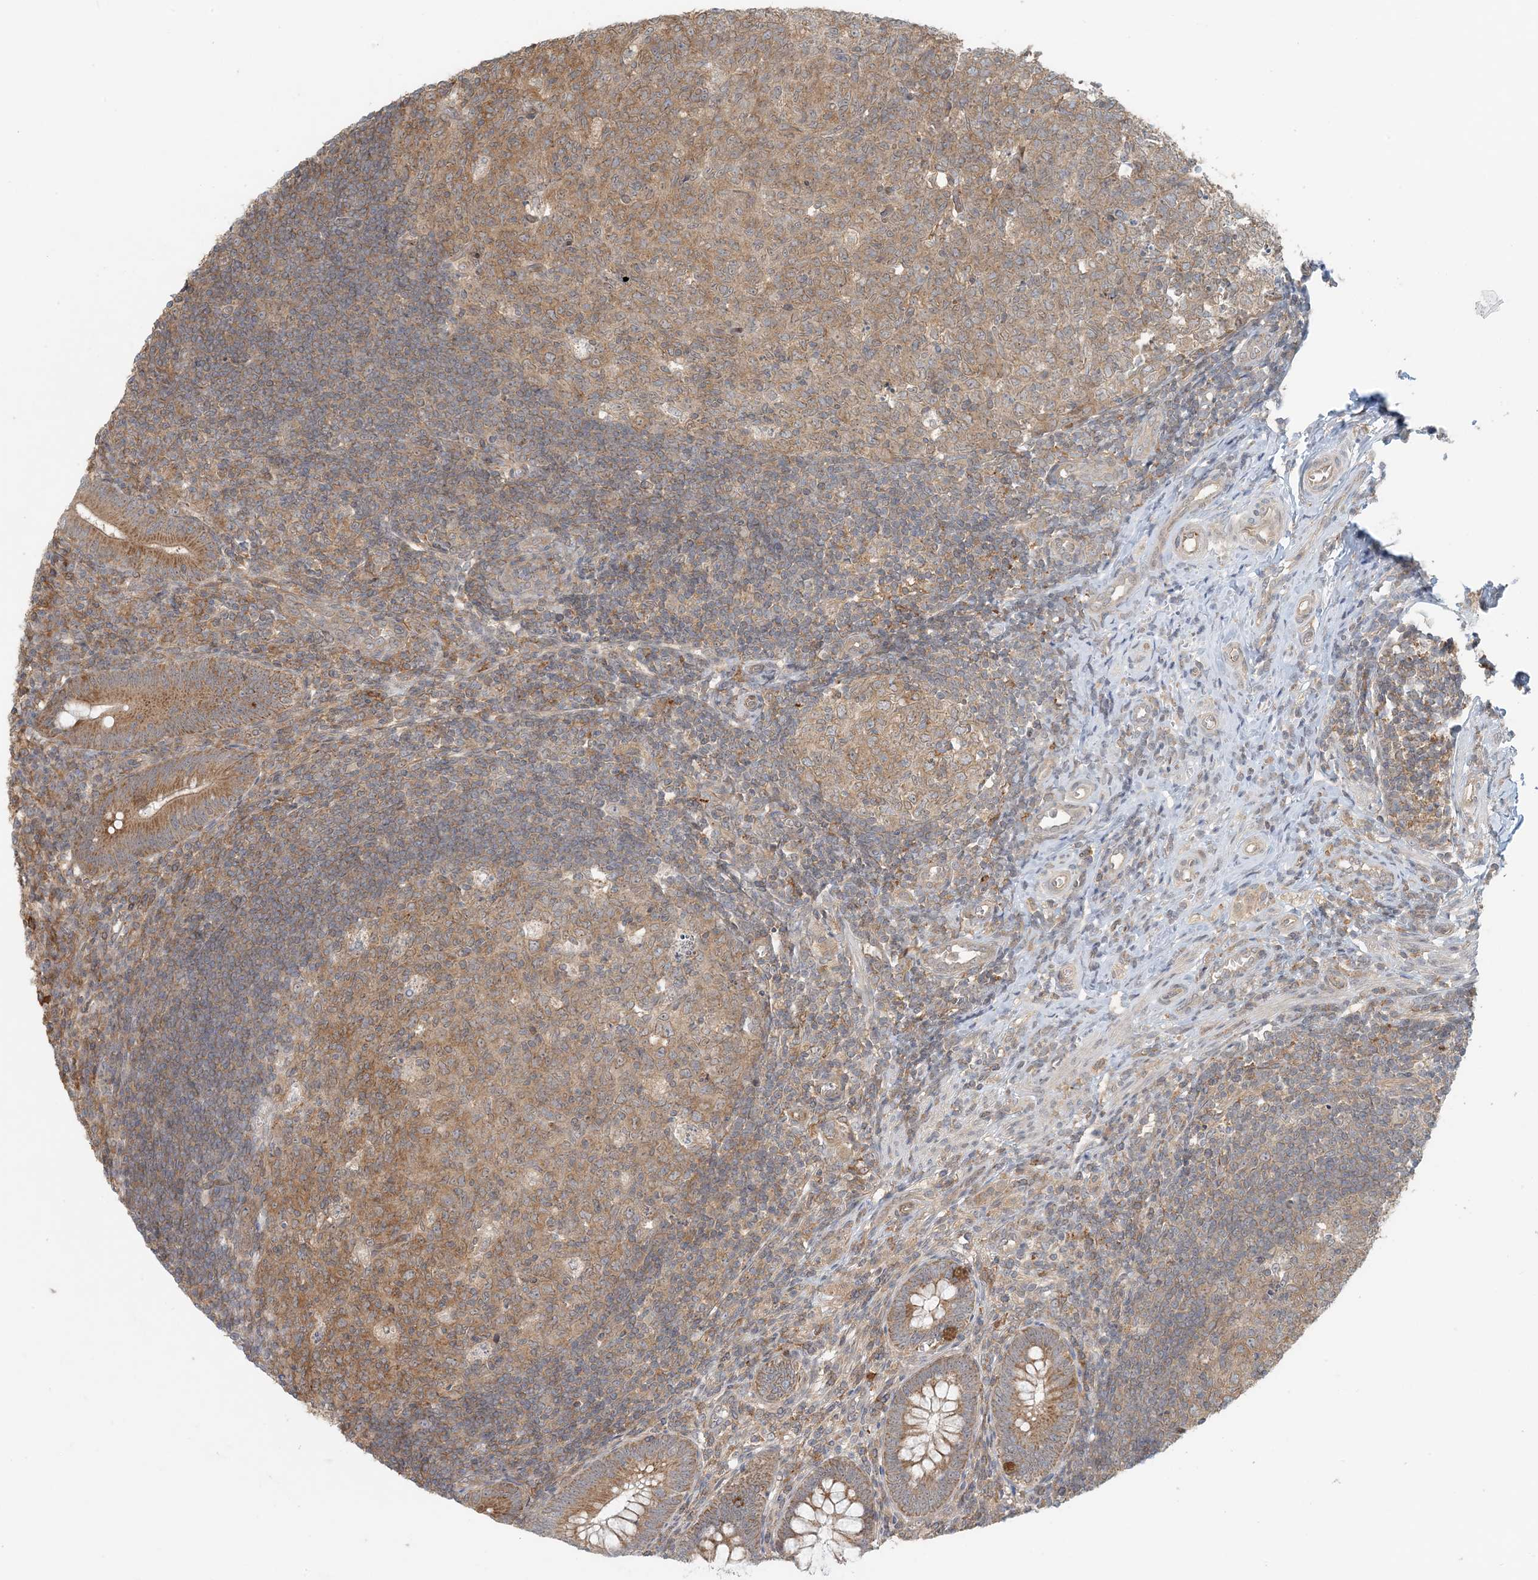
{"staining": {"intensity": "moderate", "quantity": ">75%", "location": "cytoplasmic/membranous"}, "tissue": "appendix", "cell_type": "Glandular cells", "image_type": "normal", "snomed": [{"axis": "morphology", "description": "Normal tissue, NOS"}, {"axis": "topography", "description": "Appendix"}], "caption": "This is a histology image of immunohistochemistry staining of benign appendix, which shows moderate expression in the cytoplasmic/membranous of glandular cells.", "gene": "OBI1", "patient": {"sex": "male", "age": 14}}